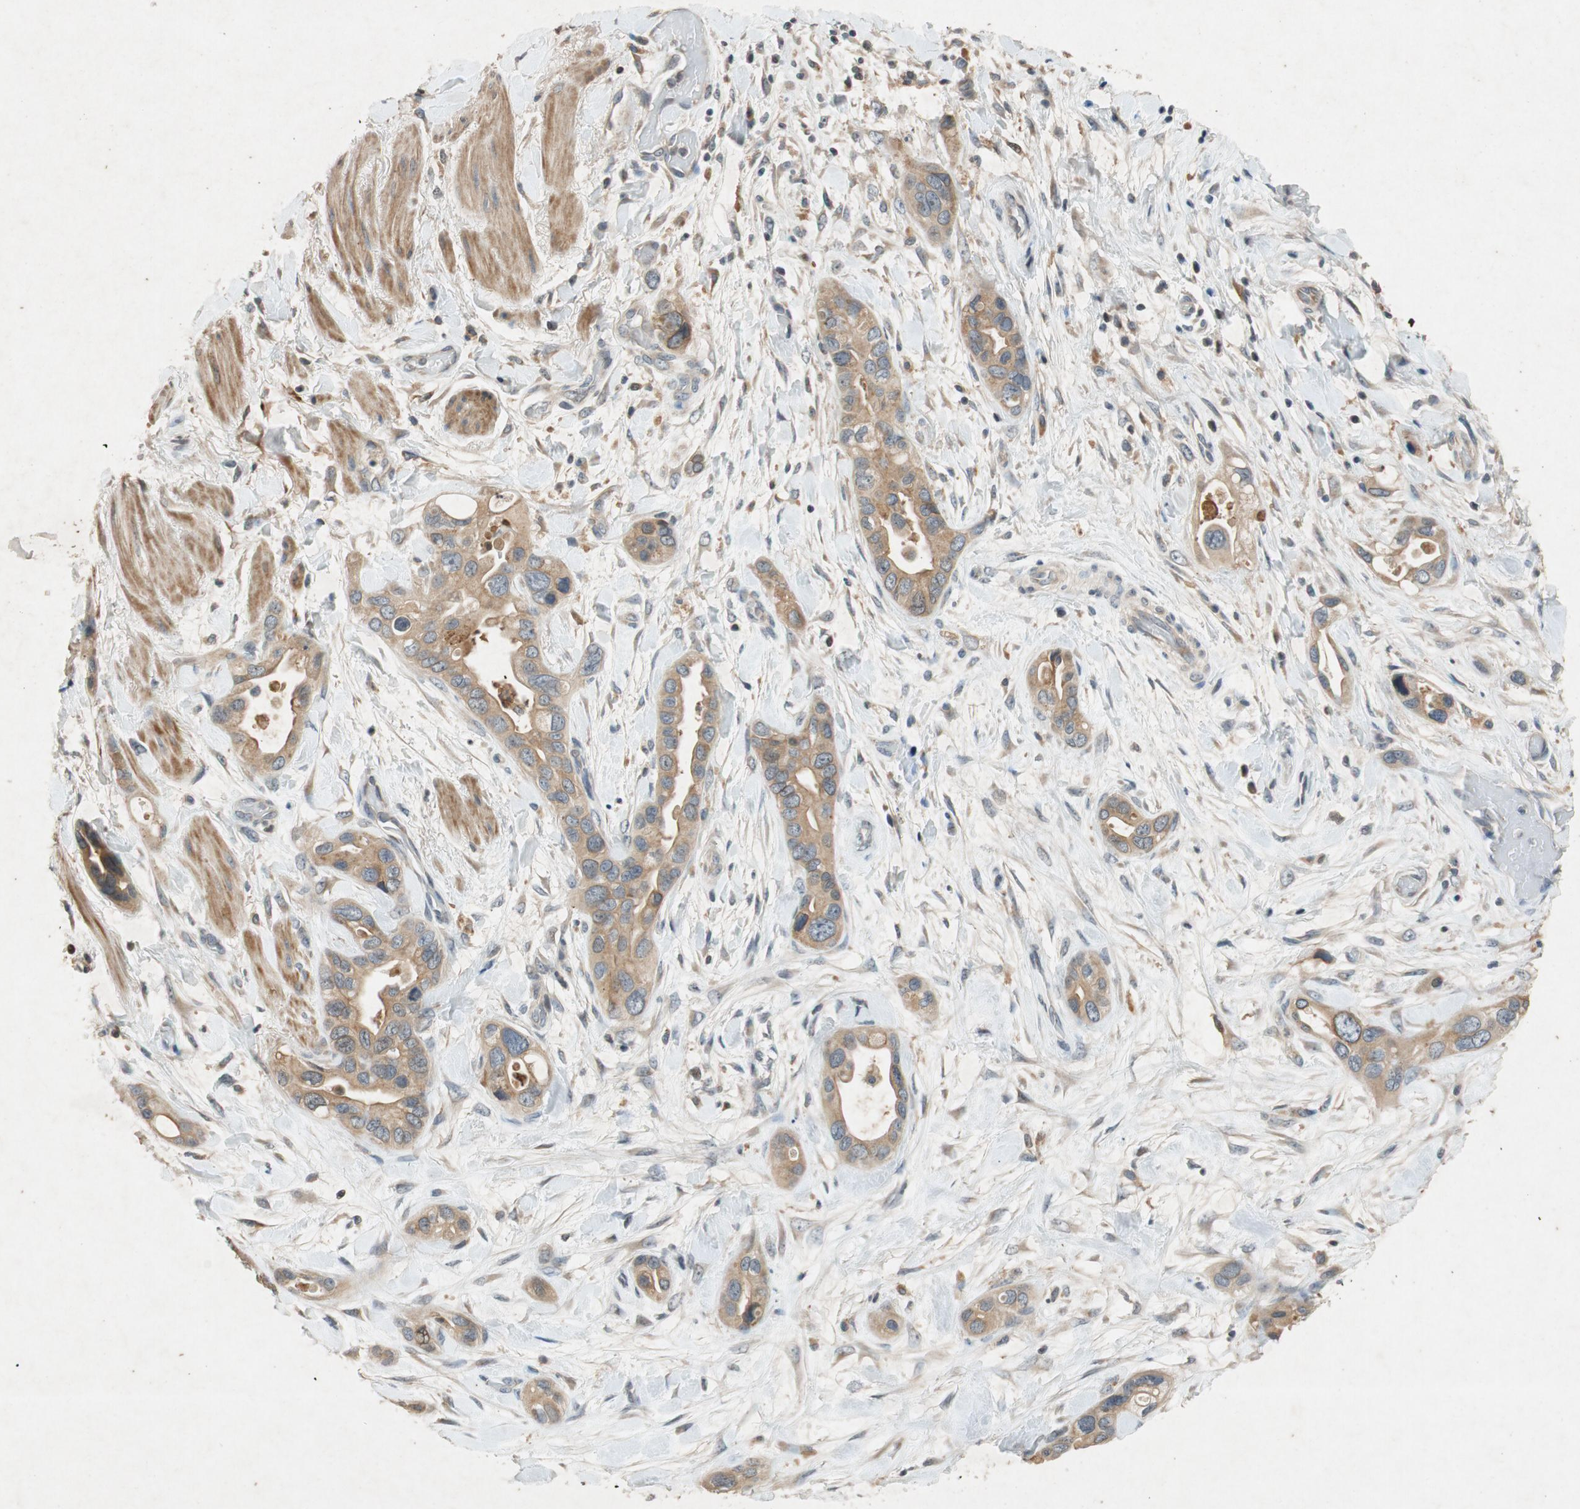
{"staining": {"intensity": "moderate", "quantity": ">75%", "location": "cytoplasmic/membranous"}, "tissue": "pancreatic cancer", "cell_type": "Tumor cells", "image_type": "cancer", "snomed": [{"axis": "morphology", "description": "Adenocarcinoma, NOS"}, {"axis": "topography", "description": "Pancreas"}], "caption": "Protein analysis of pancreatic adenocarcinoma tissue shows moderate cytoplasmic/membranous expression in about >75% of tumor cells.", "gene": "ATP2C1", "patient": {"sex": "female", "age": 77}}